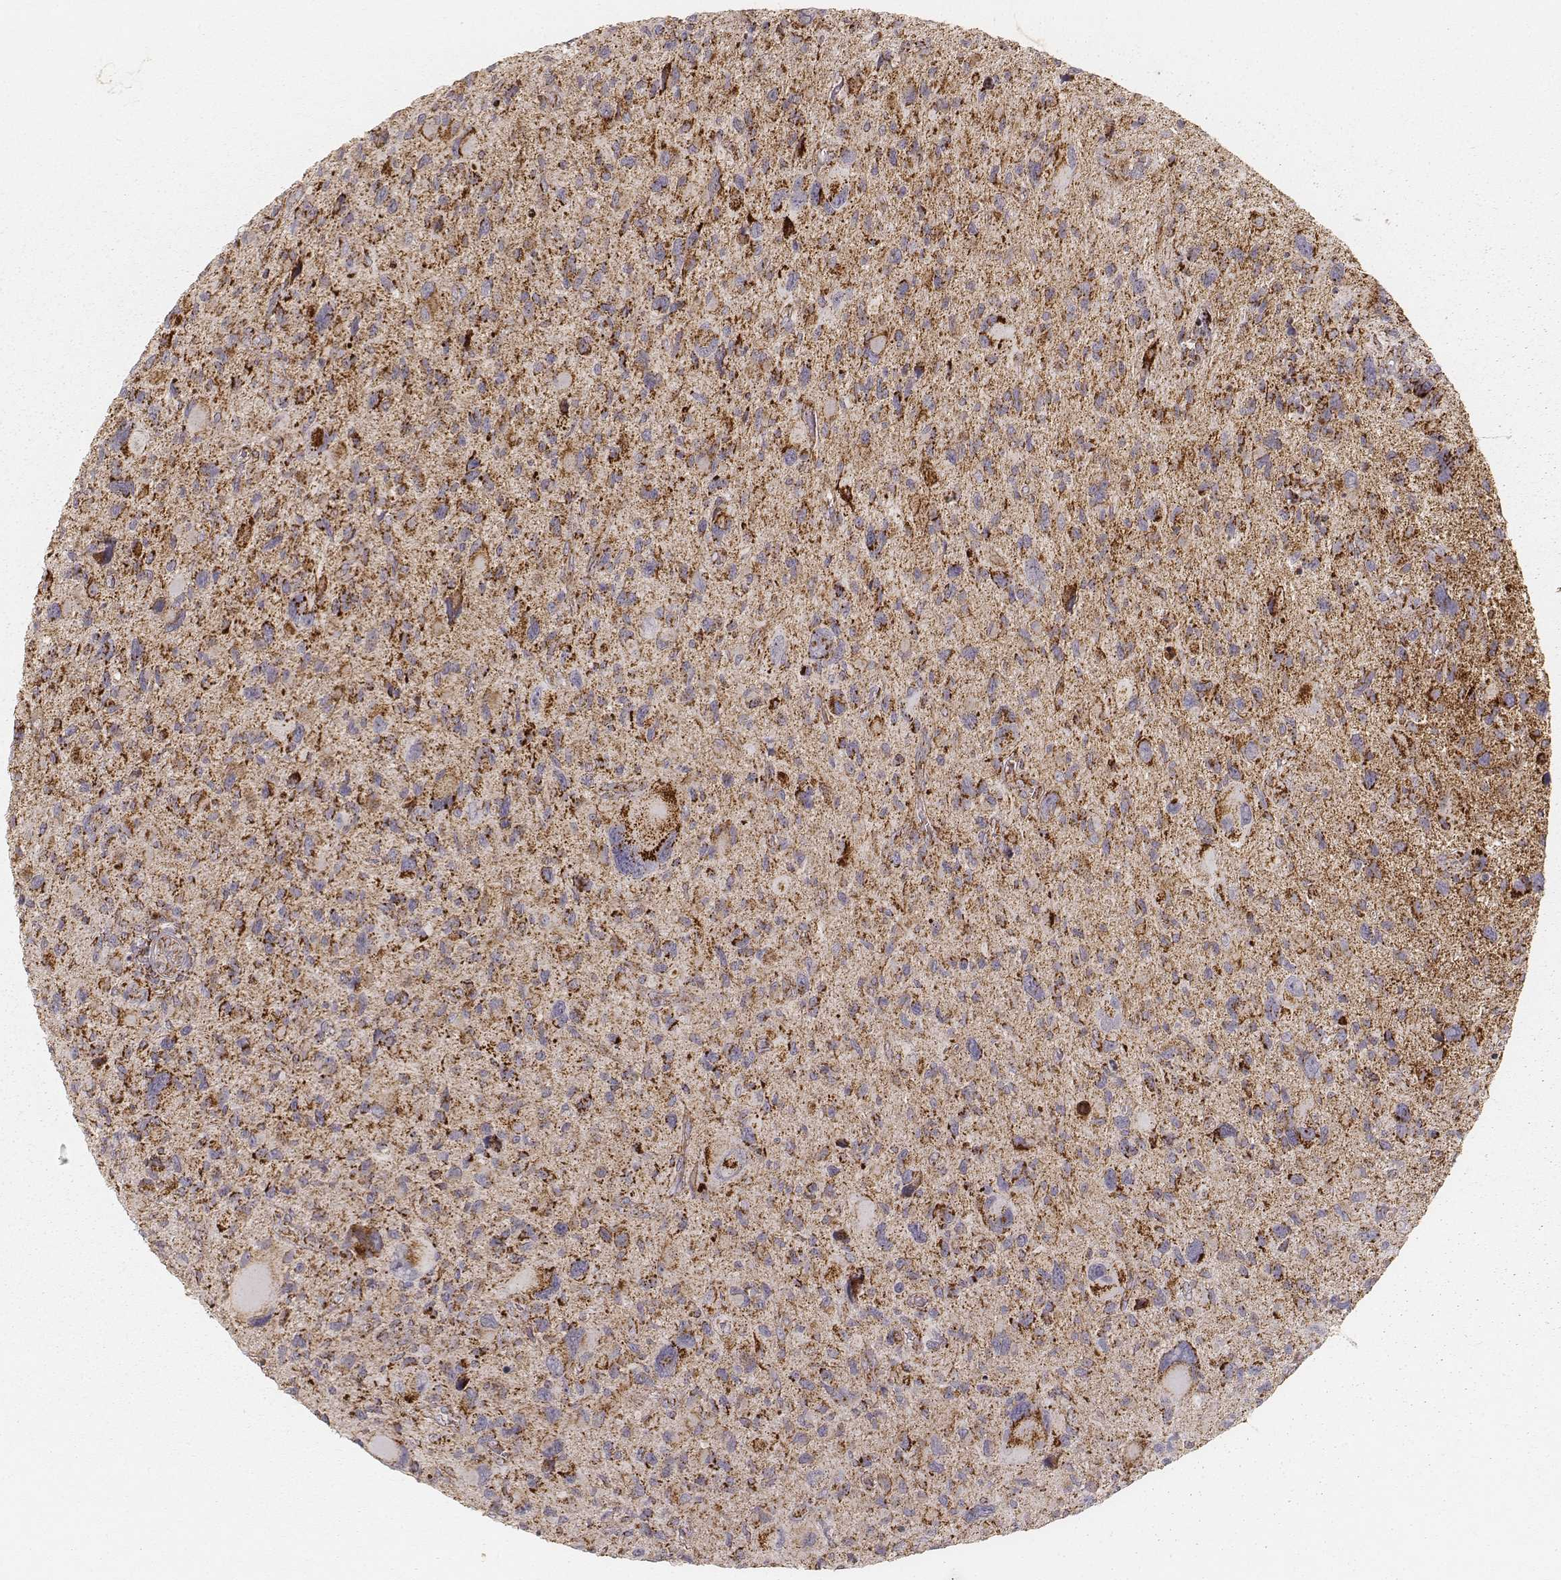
{"staining": {"intensity": "strong", "quantity": ">75%", "location": "cytoplasmic/membranous"}, "tissue": "glioma", "cell_type": "Tumor cells", "image_type": "cancer", "snomed": [{"axis": "morphology", "description": "Glioma, malignant, NOS"}, {"axis": "morphology", "description": "Glioma, malignant, High grade"}, {"axis": "topography", "description": "Brain"}], "caption": "Malignant glioma tissue exhibits strong cytoplasmic/membranous staining in about >75% of tumor cells (DAB IHC with brightfield microscopy, high magnification).", "gene": "CS", "patient": {"sex": "female", "age": 71}}